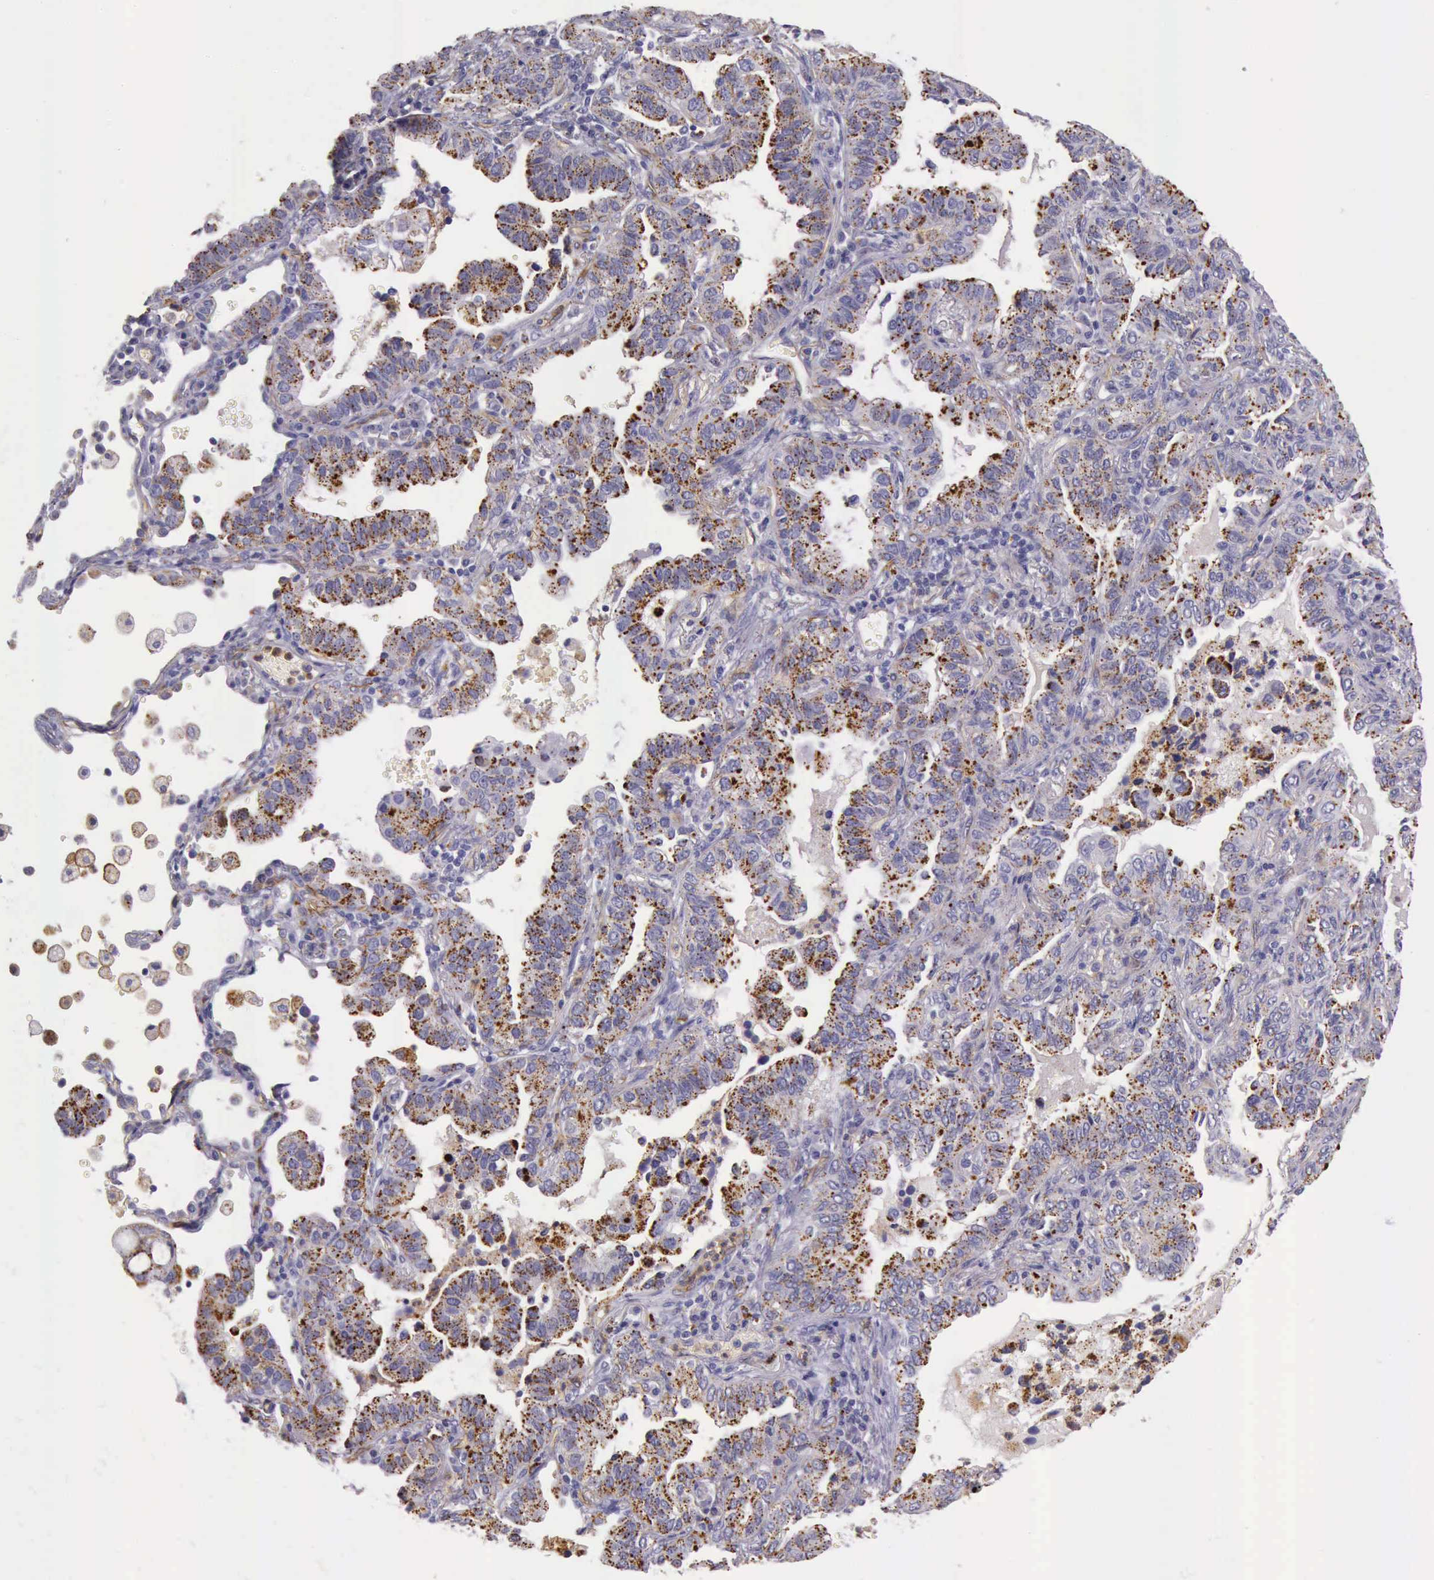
{"staining": {"intensity": "strong", "quantity": ">75%", "location": "cytoplasmic/membranous"}, "tissue": "lung cancer", "cell_type": "Tumor cells", "image_type": "cancer", "snomed": [{"axis": "morphology", "description": "Adenocarcinoma, NOS"}, {"axis": "topography", "description": "Lung"}], "caption": "Immunohistochemistry of adenocarcinoma (lung) demonstrates high levels of strong cytoplasmic/membranous expression in about >75% of tumor cells.", "gene": "TCEANC", "patient": {"sex": "female", "age": 50}}